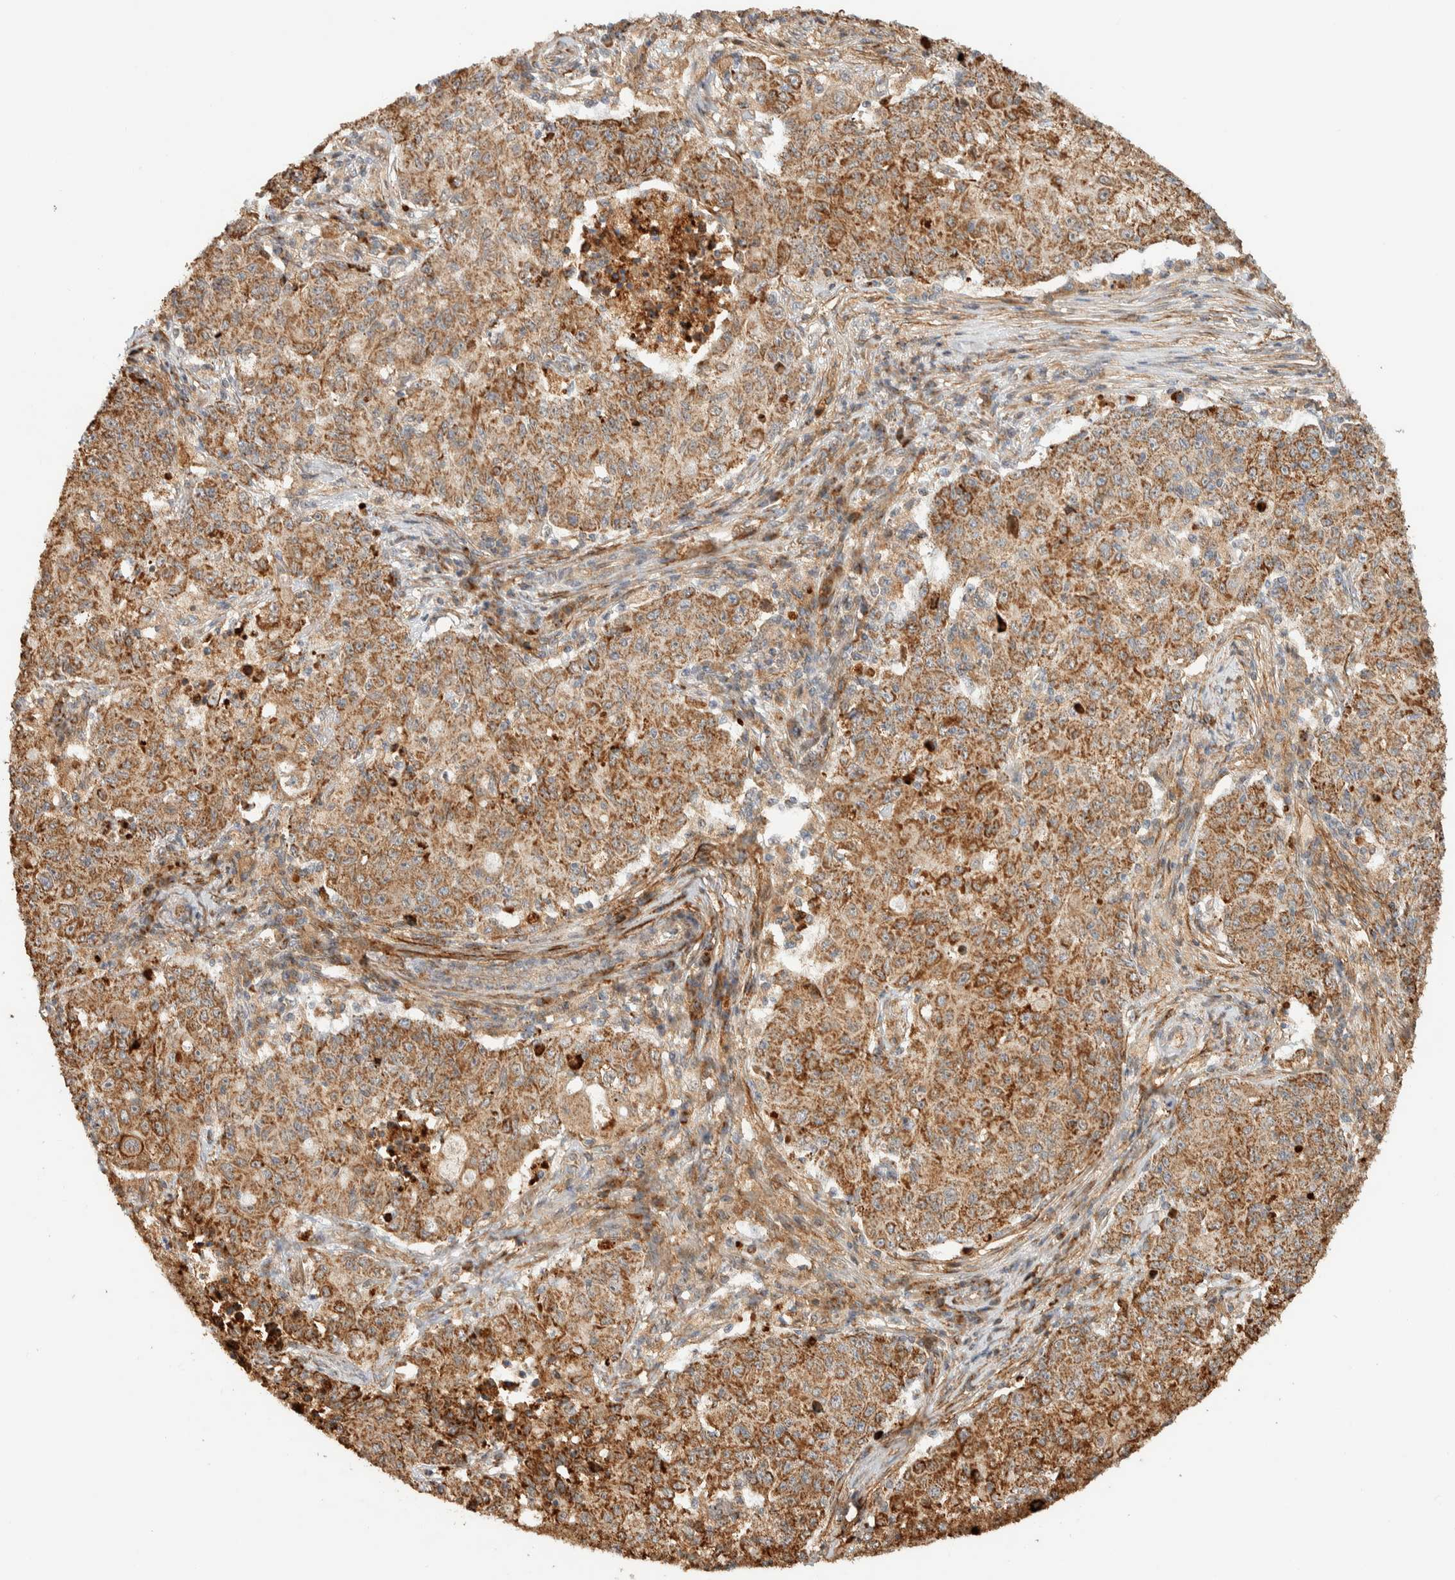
{"staining": {"intensity": "moderate", "quantity": ">75%", "location": "cytoplasmic/membranous"}, "tissue": "ovarian cancer", "cell_type": "Tumor cells", "image_type": "cancer", "snomed": [{"axis": "morphology", "description": "Carcinoma, endometroid"}, {"axis": "topography", "description": "Ovary"}], "caption": "IHC micrograph of ovarian cancer stained for a protein (brown), which reveals medium levels of moderate cytoplasmic/membranous positivity in approximately >75% of tumor cells.", "gene": "KIF9", "patient": {"sex": "female", "age": 42}}